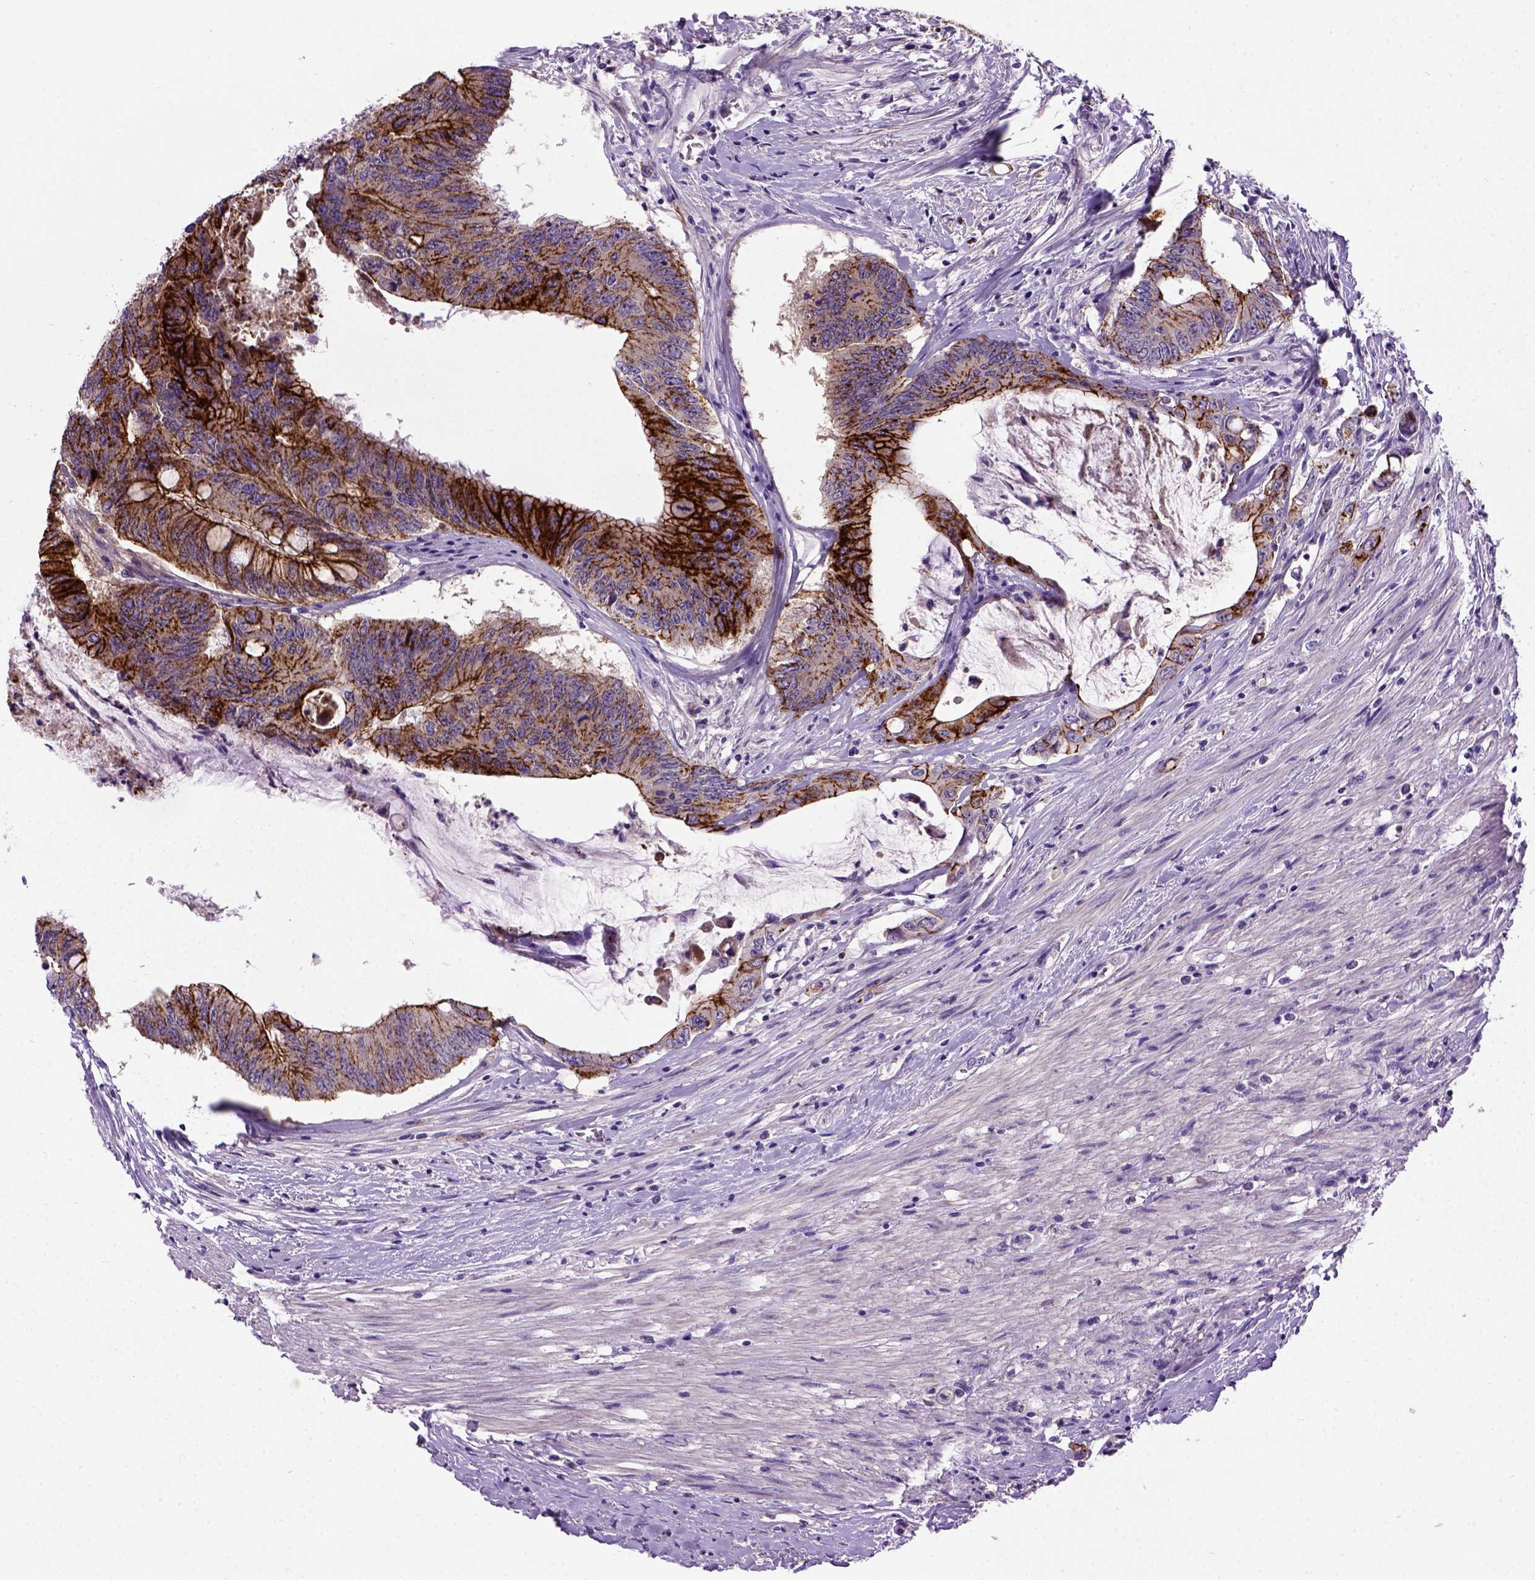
{"staining": {"intensity": "strong", "quantity": ">75%", "location": "cytoplasmic/membranous"}, "tissue": "colorectal cancer", "cell_type": "Tumor cells", "image_type": "cancer", "snomed": [{"axis": "morphology", "description": "Adenocarcinoma, NOS"}, {"axis": "topography", "description": "Rectum"}], "caption": "Protein expression analysis of adenocarcinoma (colorectal) displays strong cytoplasmic/membranous staining in about >75% of tumor cells. The staining is performed using DAB (3,3'-diaminobenzidine) brown chromogen to label protein expression. The nuclei are counter-stained blue using hematoxylin.", "gene": "CDH1", "patient": {"sex": "male", "age": 59}}